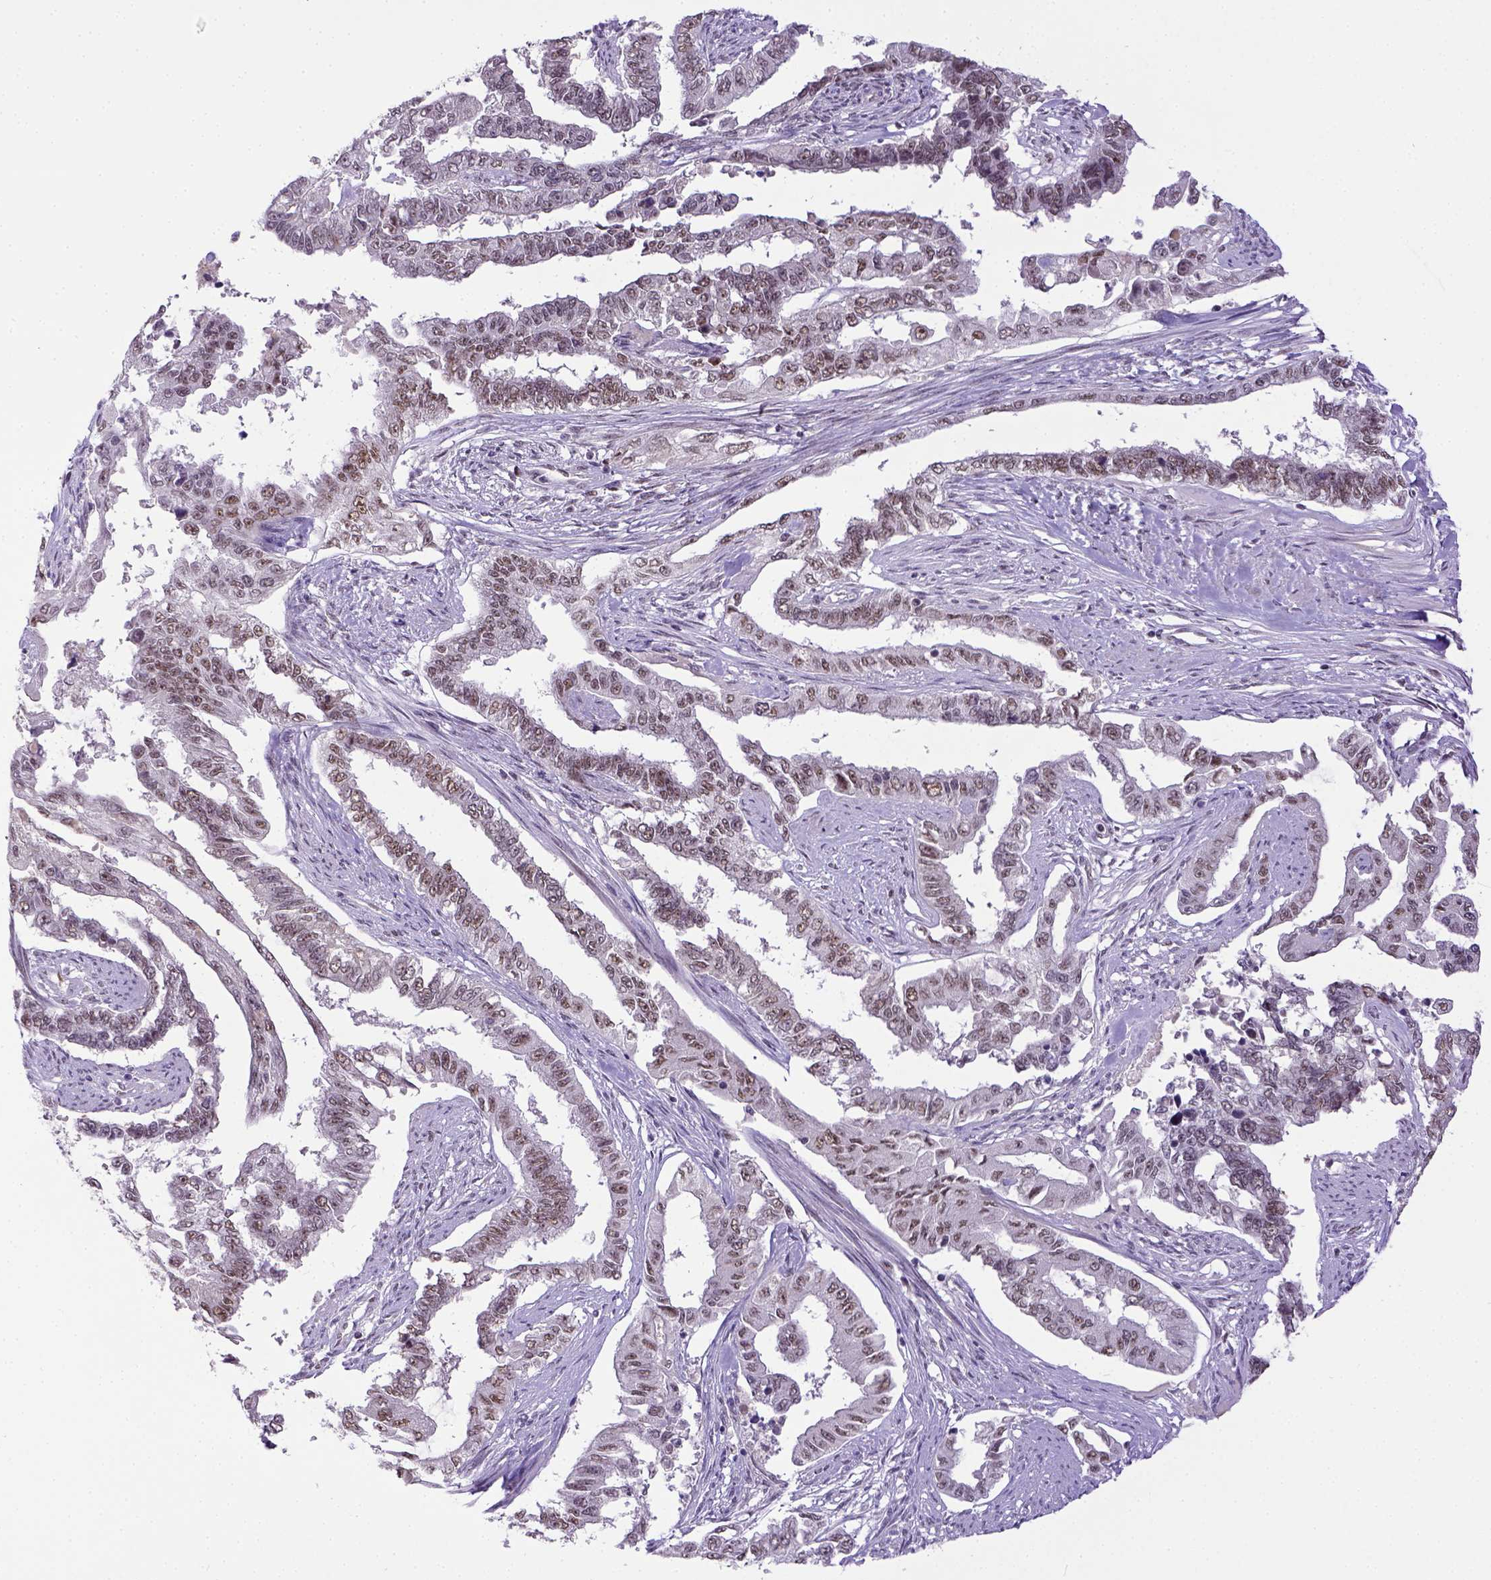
{"staining": {"intensity": "weak", "quantity": ">75%", "location": "nuclear"}, "tissue": "endometrial cancer", "cell_type": "Tumor cells", "image_type": "cancer", "snomed": [{"axis": "morphology", "description": "Adenocarcinoma, NOS"}, {"axis": "topography", "description": "Uterus"}], "caption": "Immunohistochemical staining of human endometrial cancer (adenocarcinoma) exhibits low levels of weak nuclear expression in about >75% of tumor cells.", "gene": "ERCC1", "patient": {"sex": "female", "age": 59}}